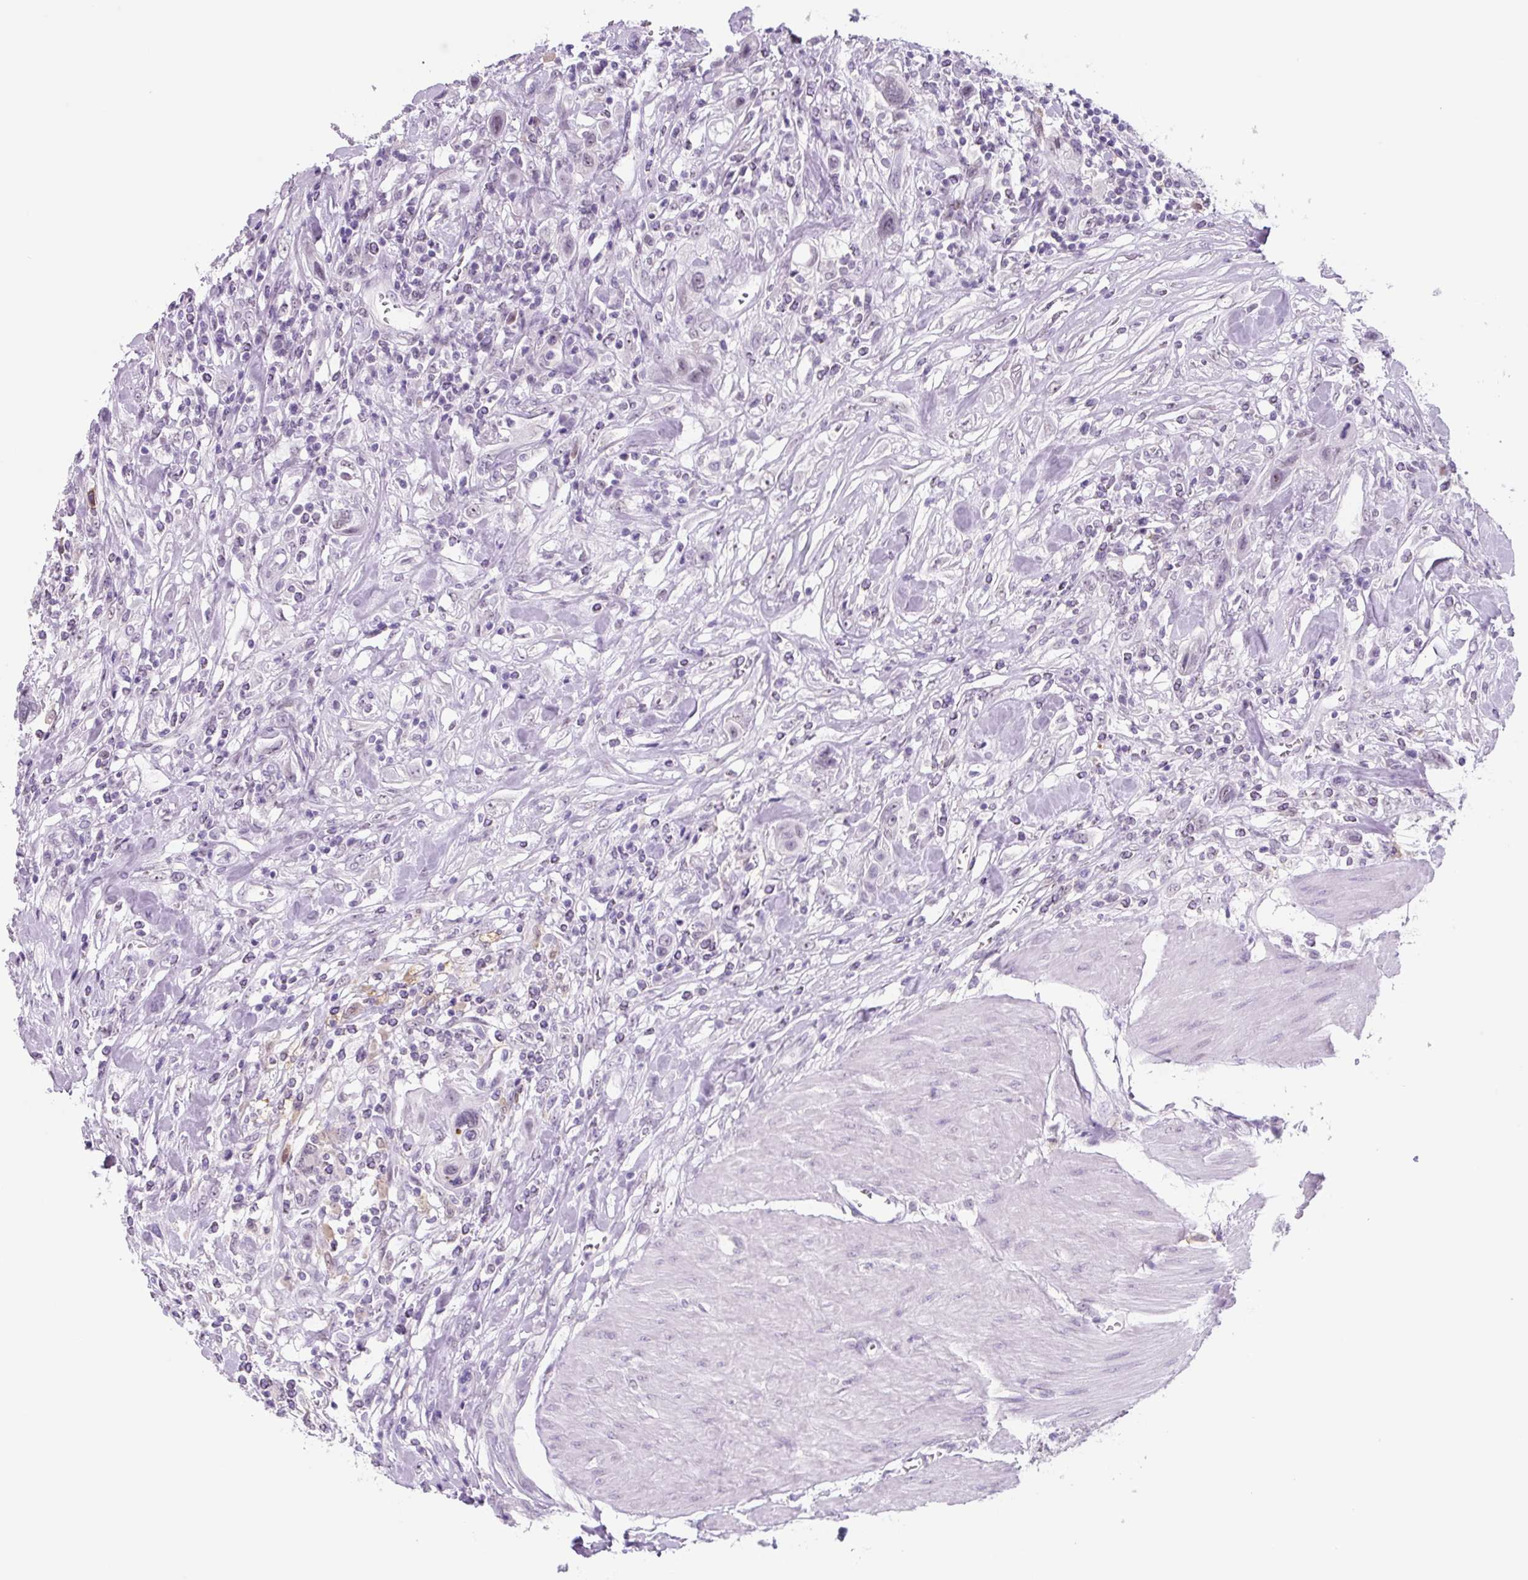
{"staining": {"intensity": "negative", "quantity": "none", "location": "none"}, "tissue": "urothelial cancer", "cell_type": "Tumor cells", "image_type": "cancer", "snomed": [{"axis": "morphology", "description": "Urothelial carcinoma, High grade"}, {"axis": "topography", "description": "Urinary bladder"}], "caption": "Protein analysis of urothelial cancer shows no significant positivity in tumor cells.", "gene": "TNFRSF8", "patient": {"sex": "male", "age": 50}}